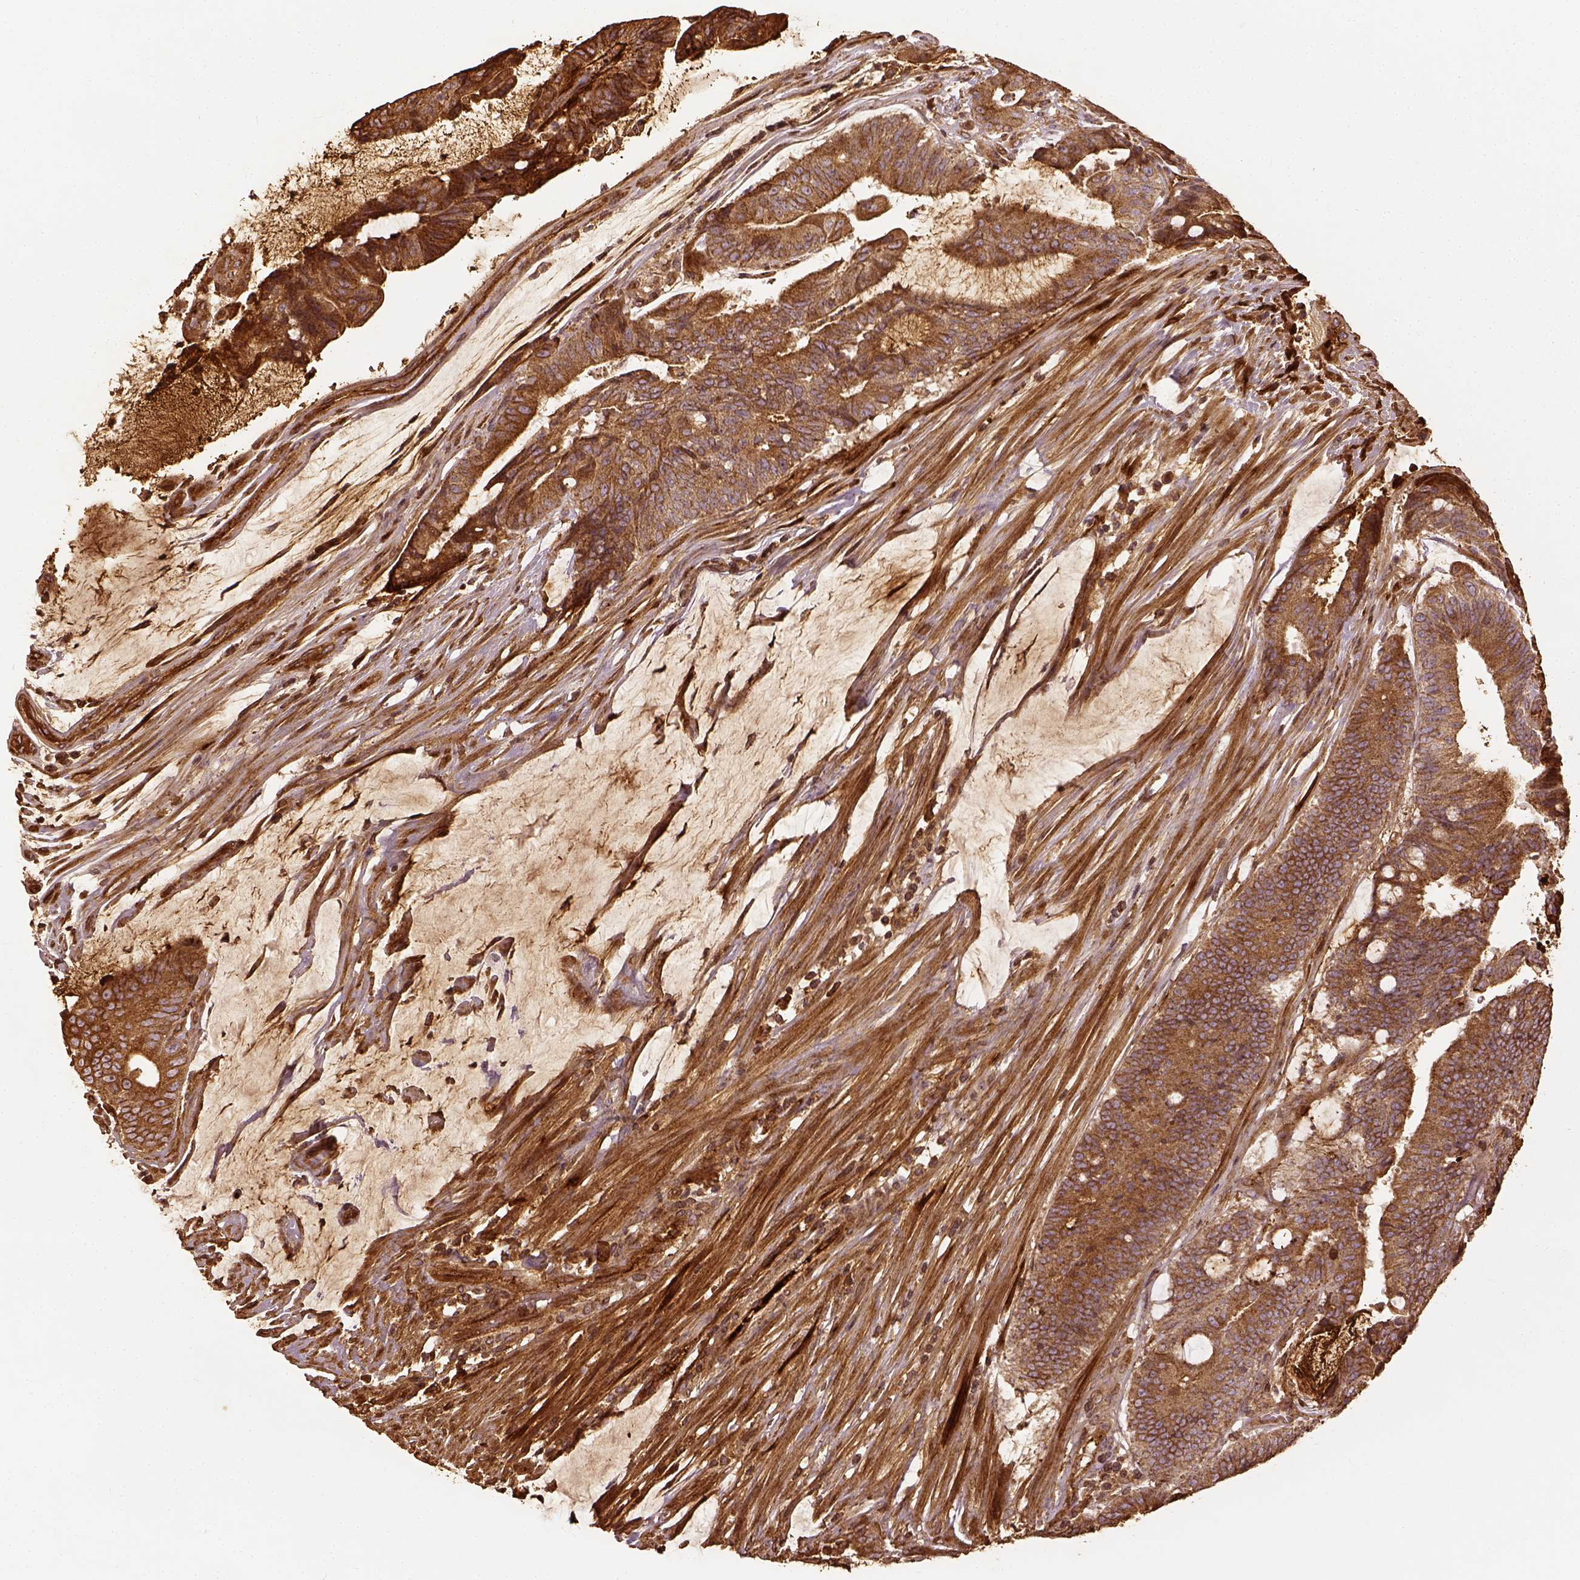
{"staining": {"intensity": "moderate", "quantity": ">75%", "location": "cytoplasmic/membranous"}, "tissue": "colorectal cancer", "cell_type": "Tumor cells", "image_type": "cancer", "snomed": [{"axis": "morphology", "description": "Adenocarcinoma, NOS"}, {"axis": "topography", "description": "Colon"}], "caption": "Human adenocarcinoma (colorectal) stained for a protein (brown) shows moderate cytoplasmic/membranous positive positivity in approximately >75% of tumor cells.", "gene": "VEGFA", "patient": {"sex": "female", "age": 43}}